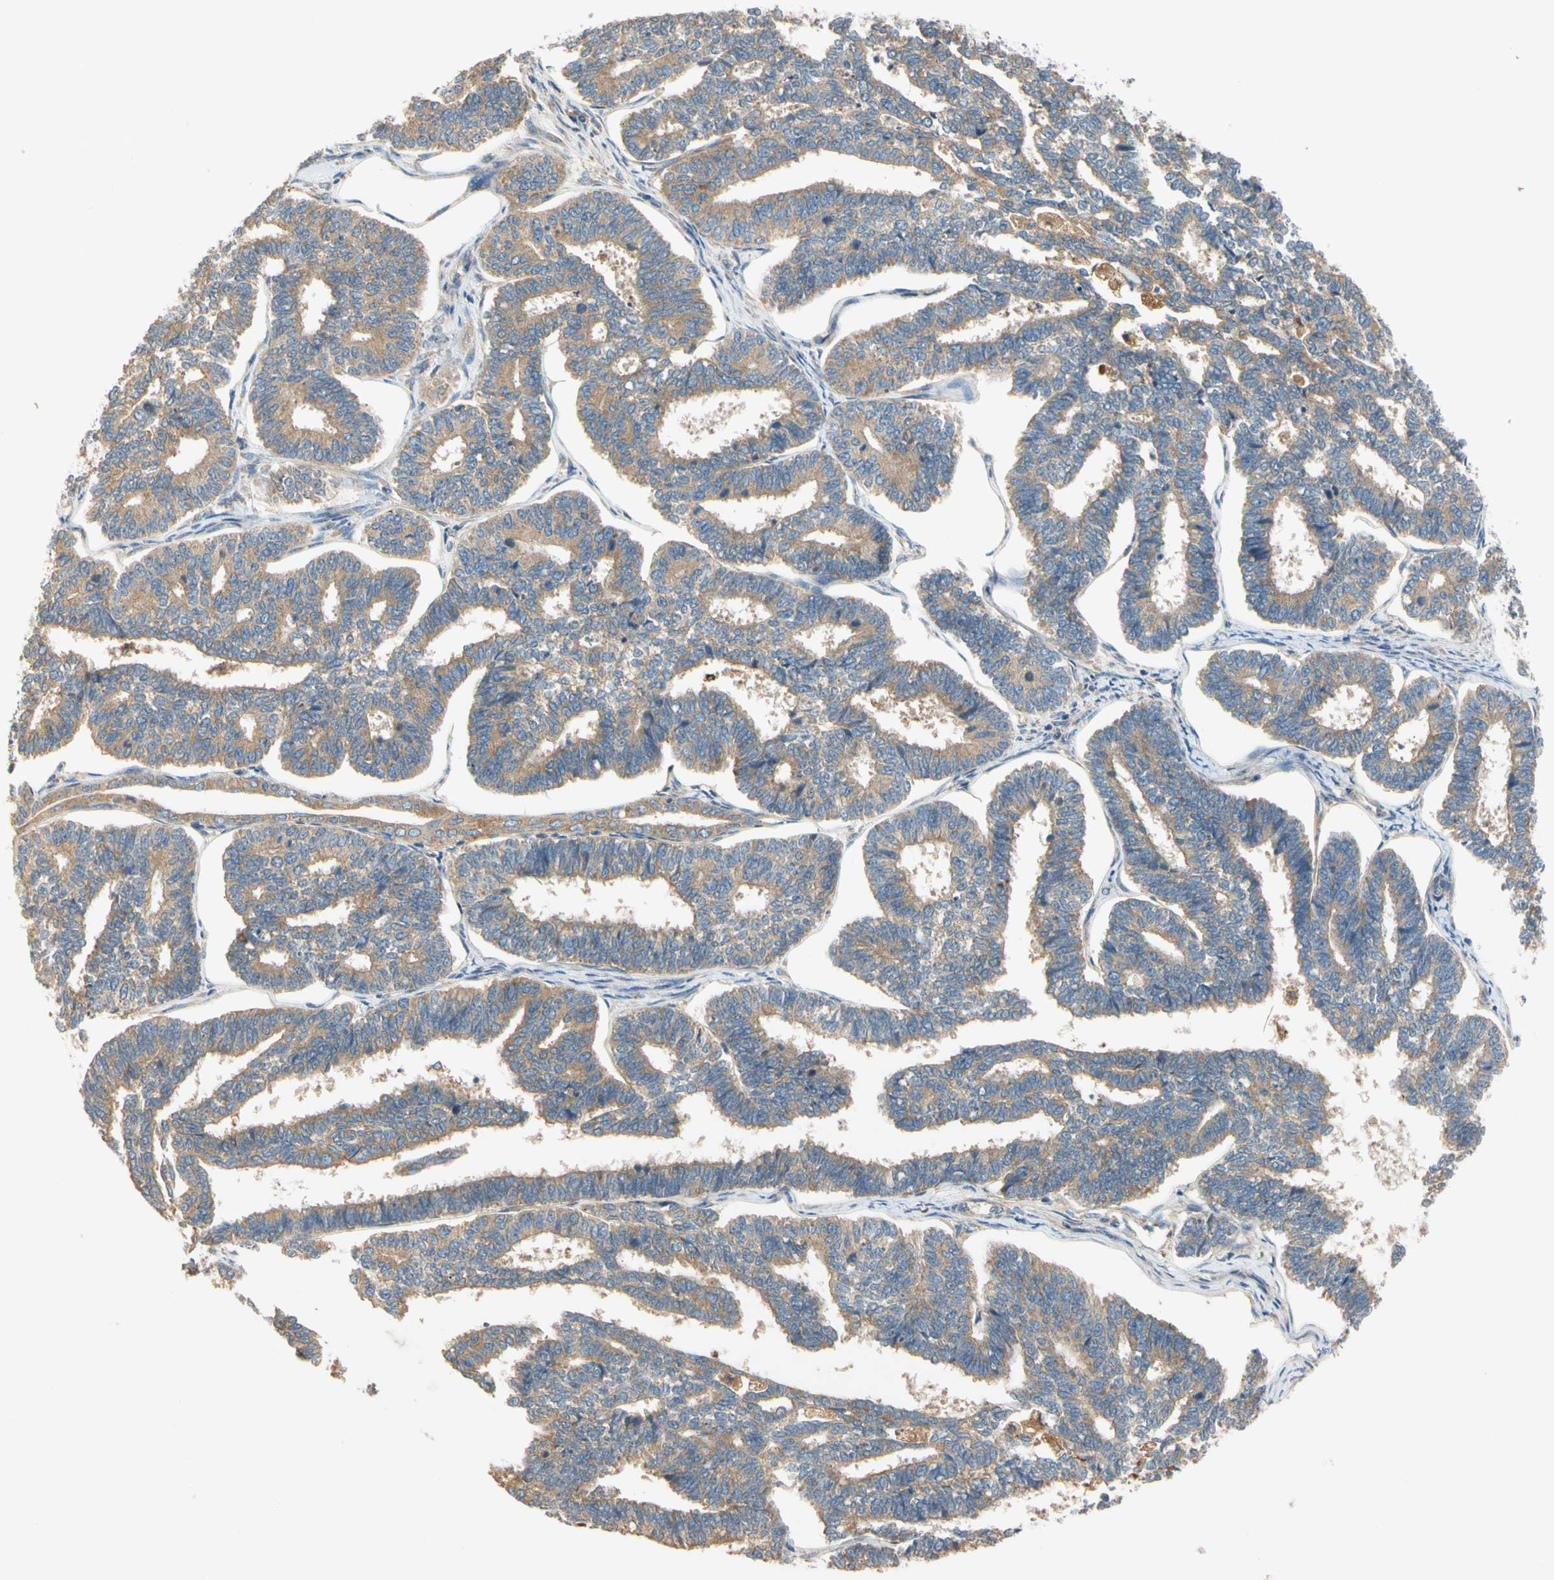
{"staining": {"intensity": "moderate", "quantity": ">75%", "location": "cytoplasmic/membranous"}, "tissue": "endometrial cancer", "cell_type": "Tumor cells", "image_type": "cancer", "snomed": [{"axis": "morphology", "description": "Adenocarcinoma, NOS"}, {"axis": "topography", "description": "Endometrium"}], "caption": "There is medium levels of moderate cytoplasmic/membranous staining in tumor cells of endometrial adenocarcinoma, as demonstrated by immunohistochemical staining (brown color).", "gene": "USP46", "patient": {"sex": "female", "age": 70}}